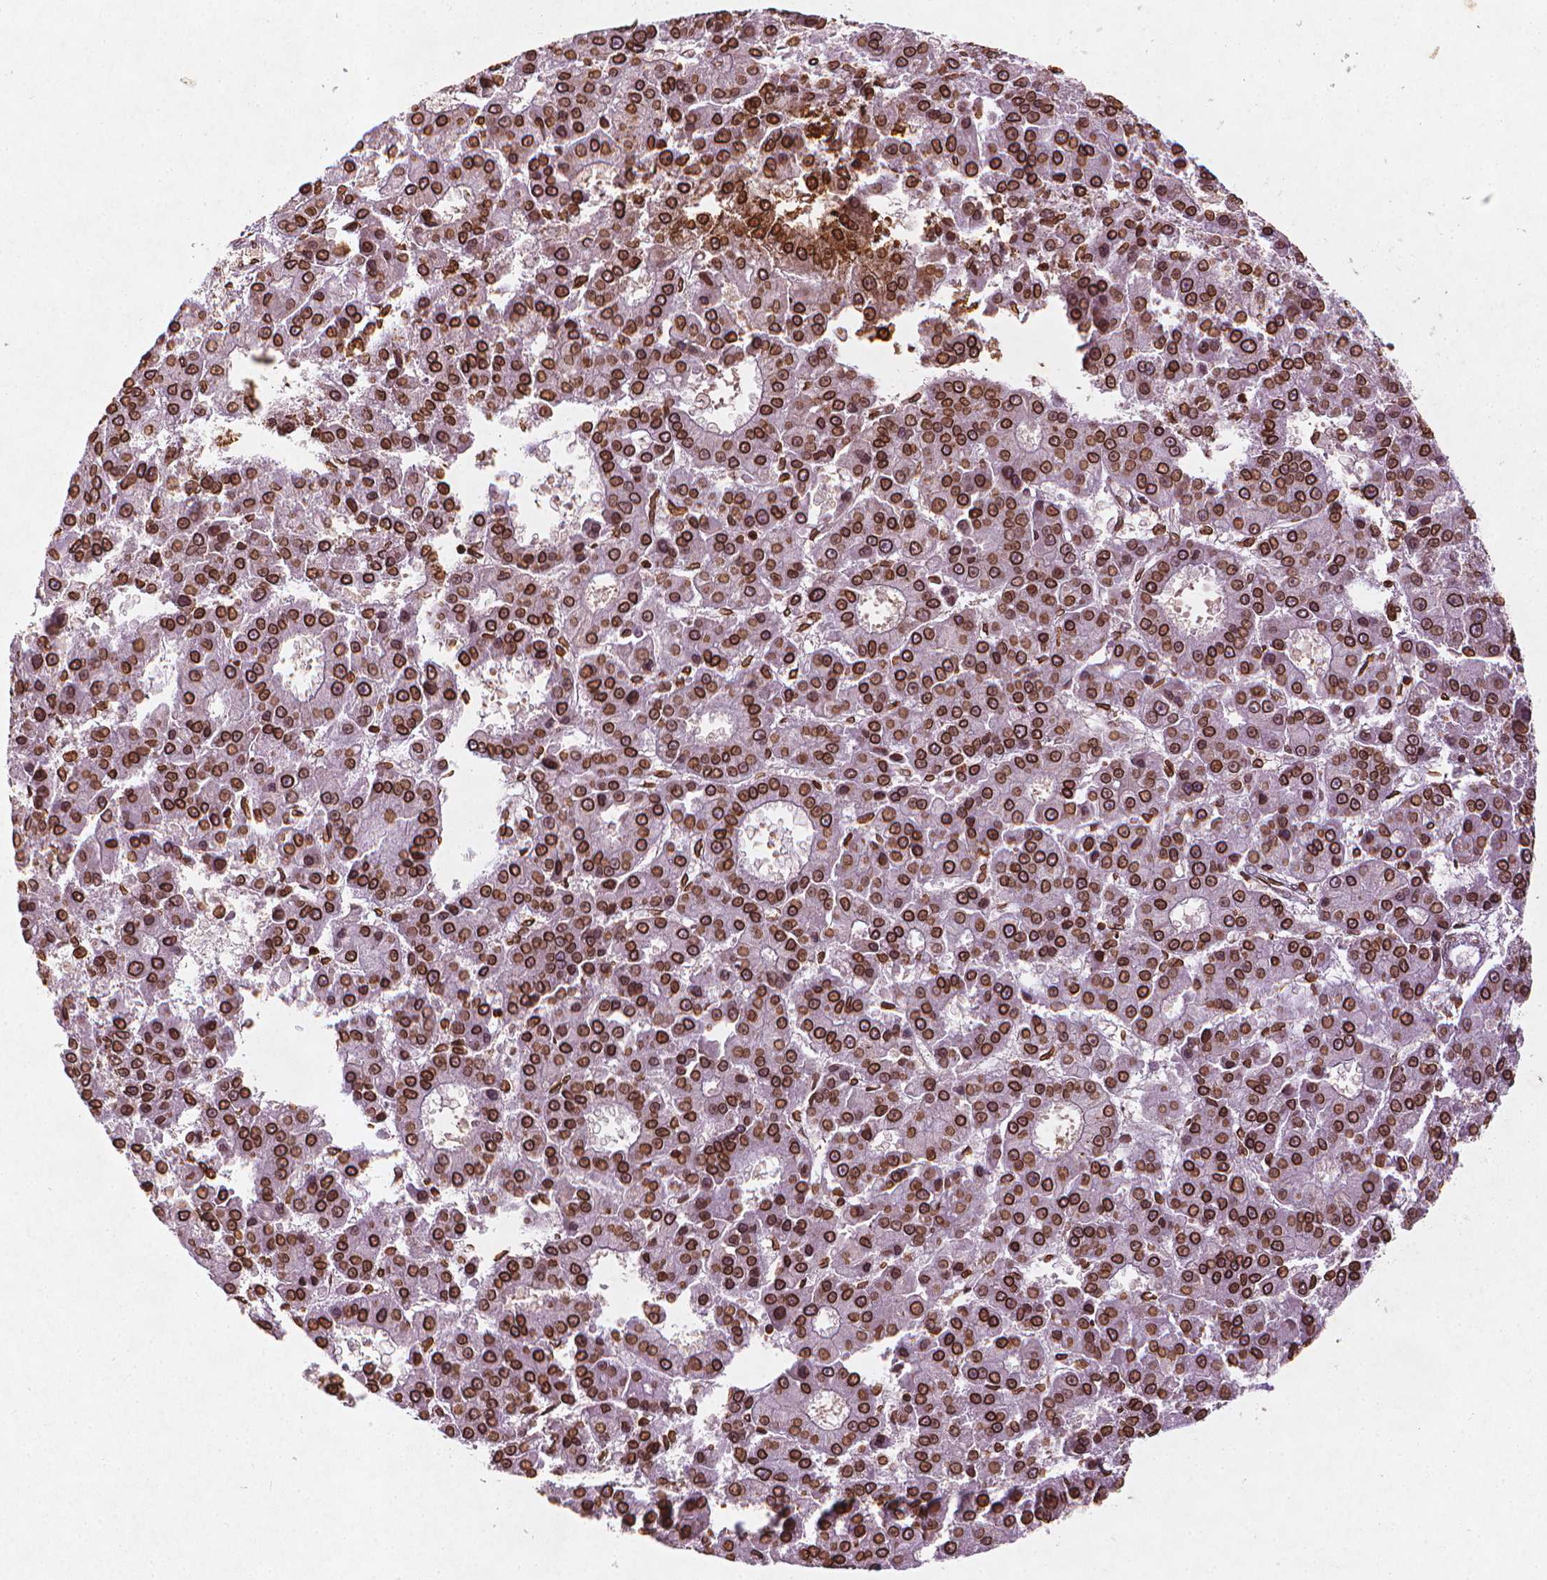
{"staining": {"intensity": "strong", "quantity": ">75%", "location": "cytoplasmic/membranous,nuclear"}, "tissue": "liver cancer", "cell_type": "Tumor cells", "image_type": "cancer", "snomed": [{"axis": "morphology", "description": "Carcinoma, Hepatocellular, NOS"}, {"axis": "topography", "description": "Liver"}], "caption": "IHC (DAB) staining of liver hepatocellular carcinoma demonstrates strong cytoplasmic/membranous and nuclear protein staining in about >75% of tumor cells. The staining was performed using DAB, with brown indicating positive protein expression. Nuclei are stained blue with hematoxylin.", "gene": "LMNB1", "patient": {"sex": "male", "age": 70}}